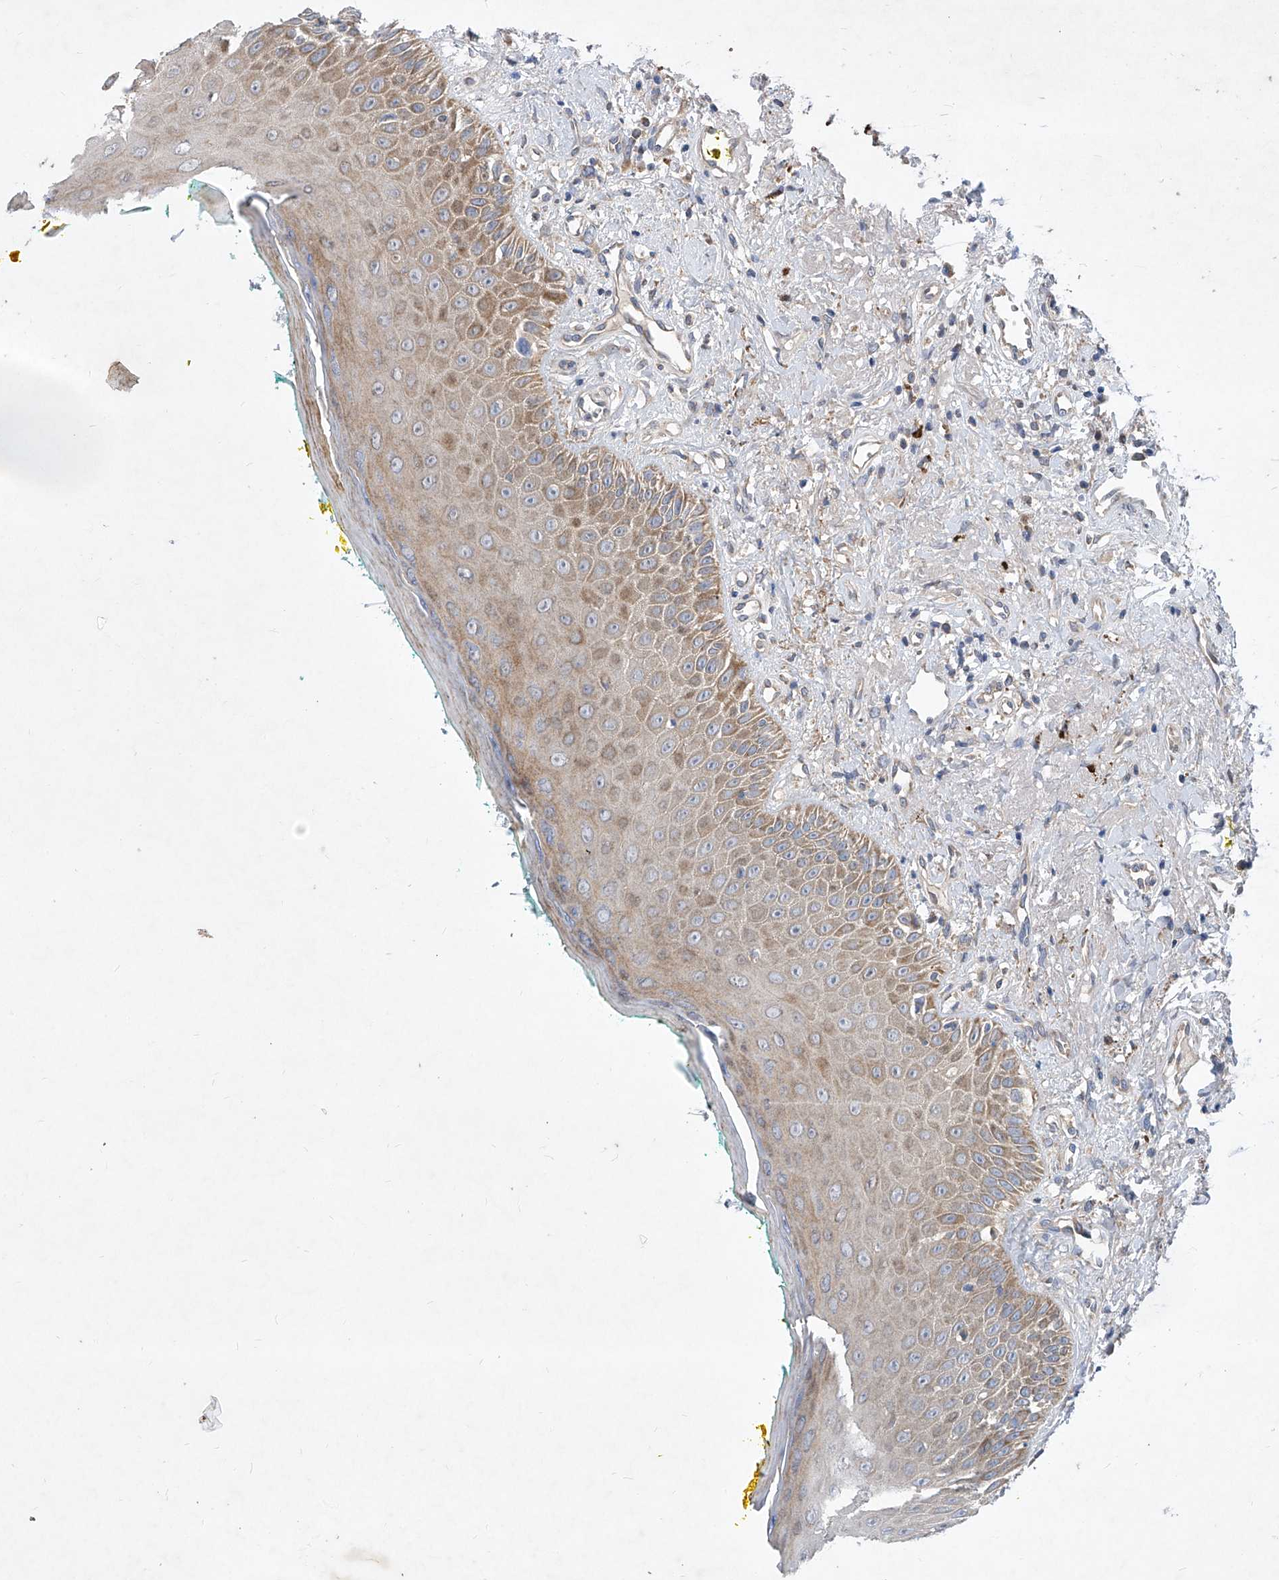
{"staining": {"intensity": "moderate", "quantity": ">75%", "location": "cytoplasmic/membranous"}, "tissue": "oral mucosa", "cell_type": "Squamous epithelial cells", "image_type": "normal", "snomed": [{"axis": "morphology", "description": "Normal tissue, NOS"}, {"axis": "topography", "description": "Oral tissue"}], "caption": "Protein expression analysis of unremarkable oral mucosa reveals moderate cytoplasmic/membranous expression in approximately >75% of squamous epithelial cells.", "gene": "COQ3", "patient": {"sex": "female", "age": 70}}